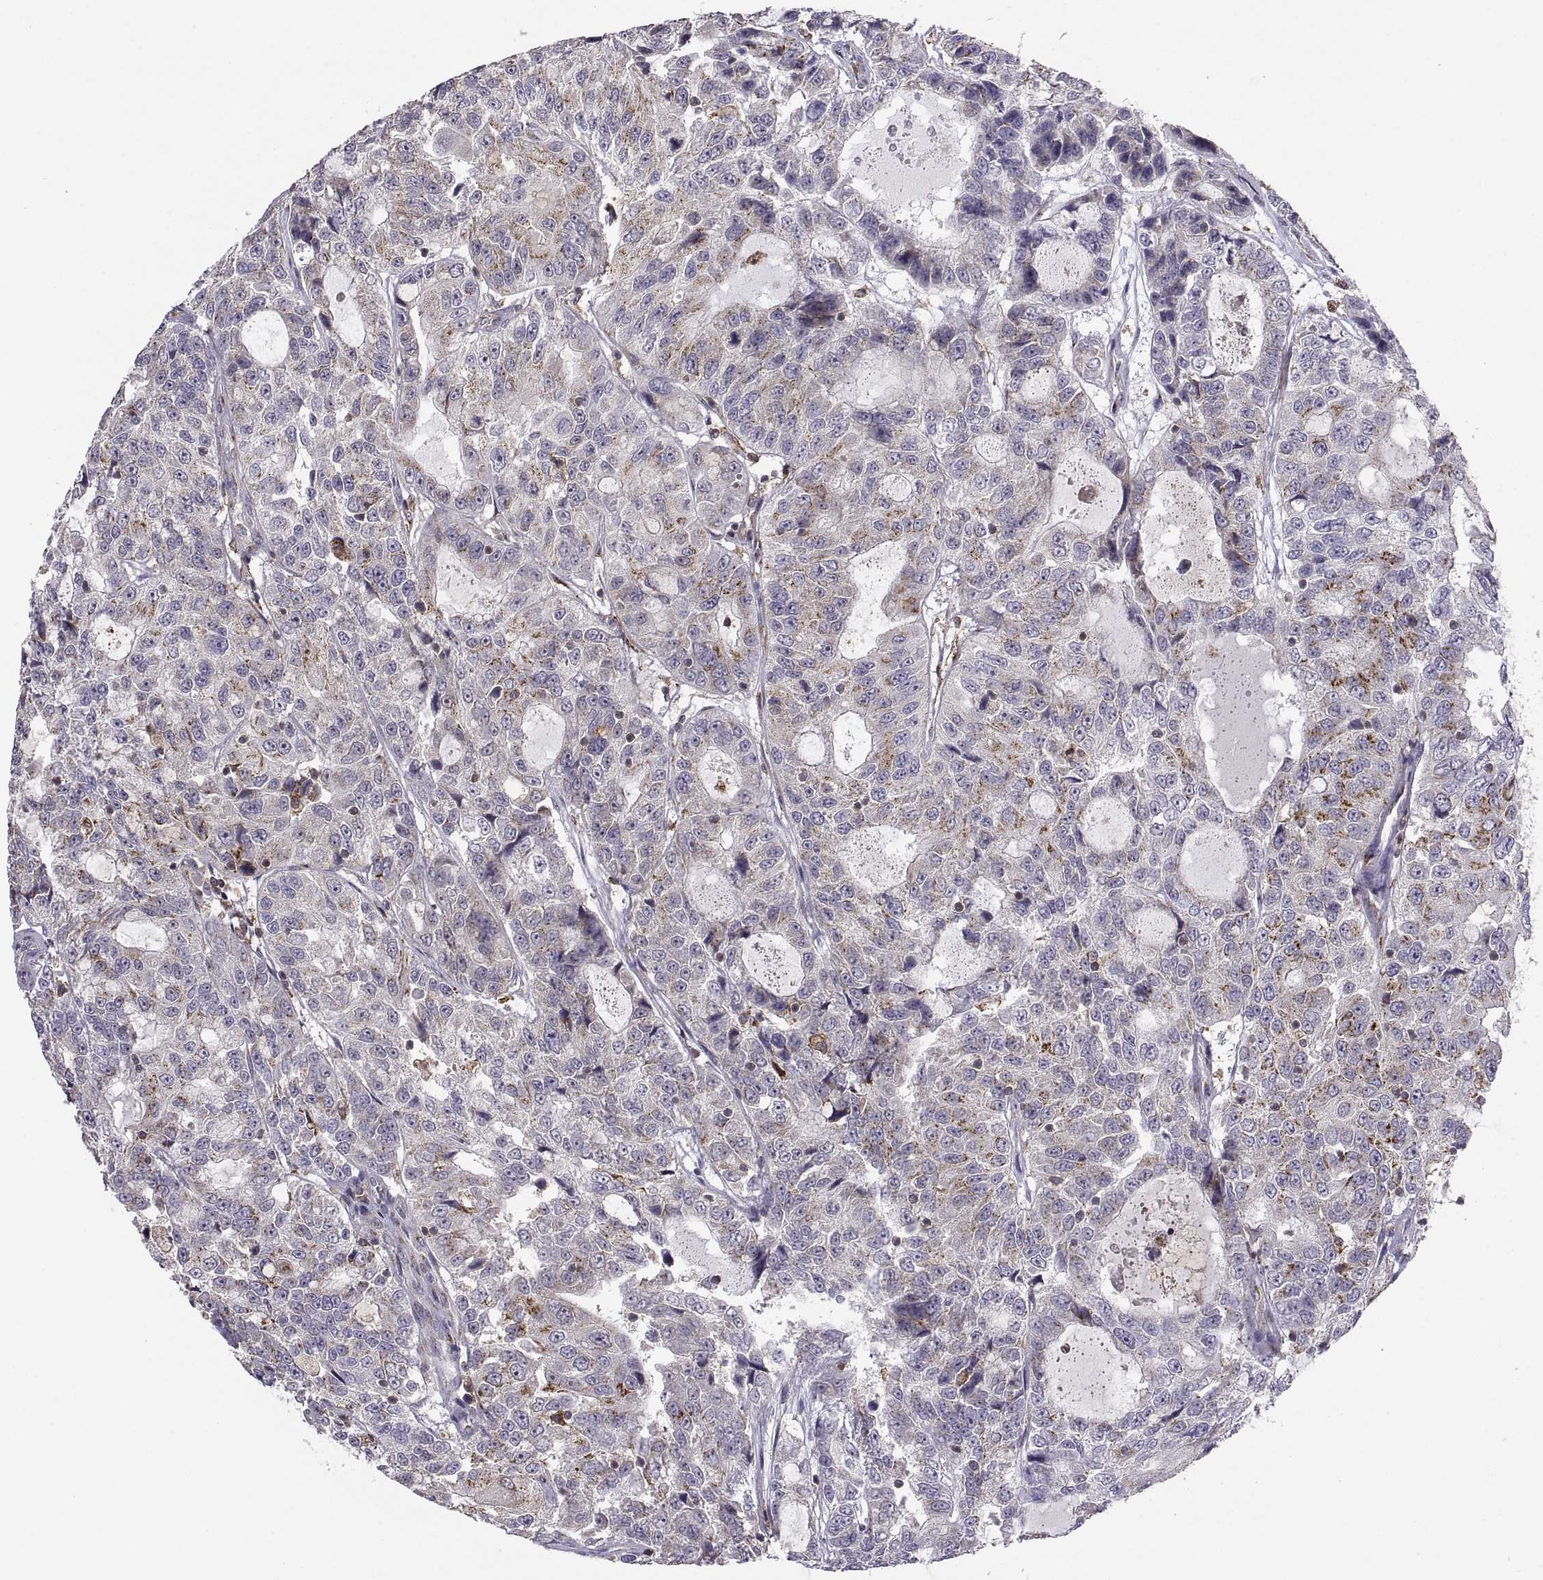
{"staining": {"intensity": "strong", "quantity": "25%-75%", "location": "cytoplasmic/membranous"}, "tissue": "urothelial cancer", "cell_type": "Tumor cells", "image_type": "cancer", "snomed": [{"axis": "morphology", "description": "Urothelial carcinoma, NOS"}, {"axis": "morphology", "description": "Urothelial carcinoma, High grade"}, {"axis": "topography", "description": "Urinary bladder"}], "caption": "Immunohistochemical staining of transitional cell carcinoma demonstrates high levels of strong cytoplasmic/membranous positivity in approximately 25%-75% of tumor cells. Using DAB (3,3'-diaminobenzidine) (brown) and hematoxylin (blue) stains, captured at high magnification using brightfield microscopy.", "gene": "ACAP1", "patient": {"sex": "female", "age": 73}}